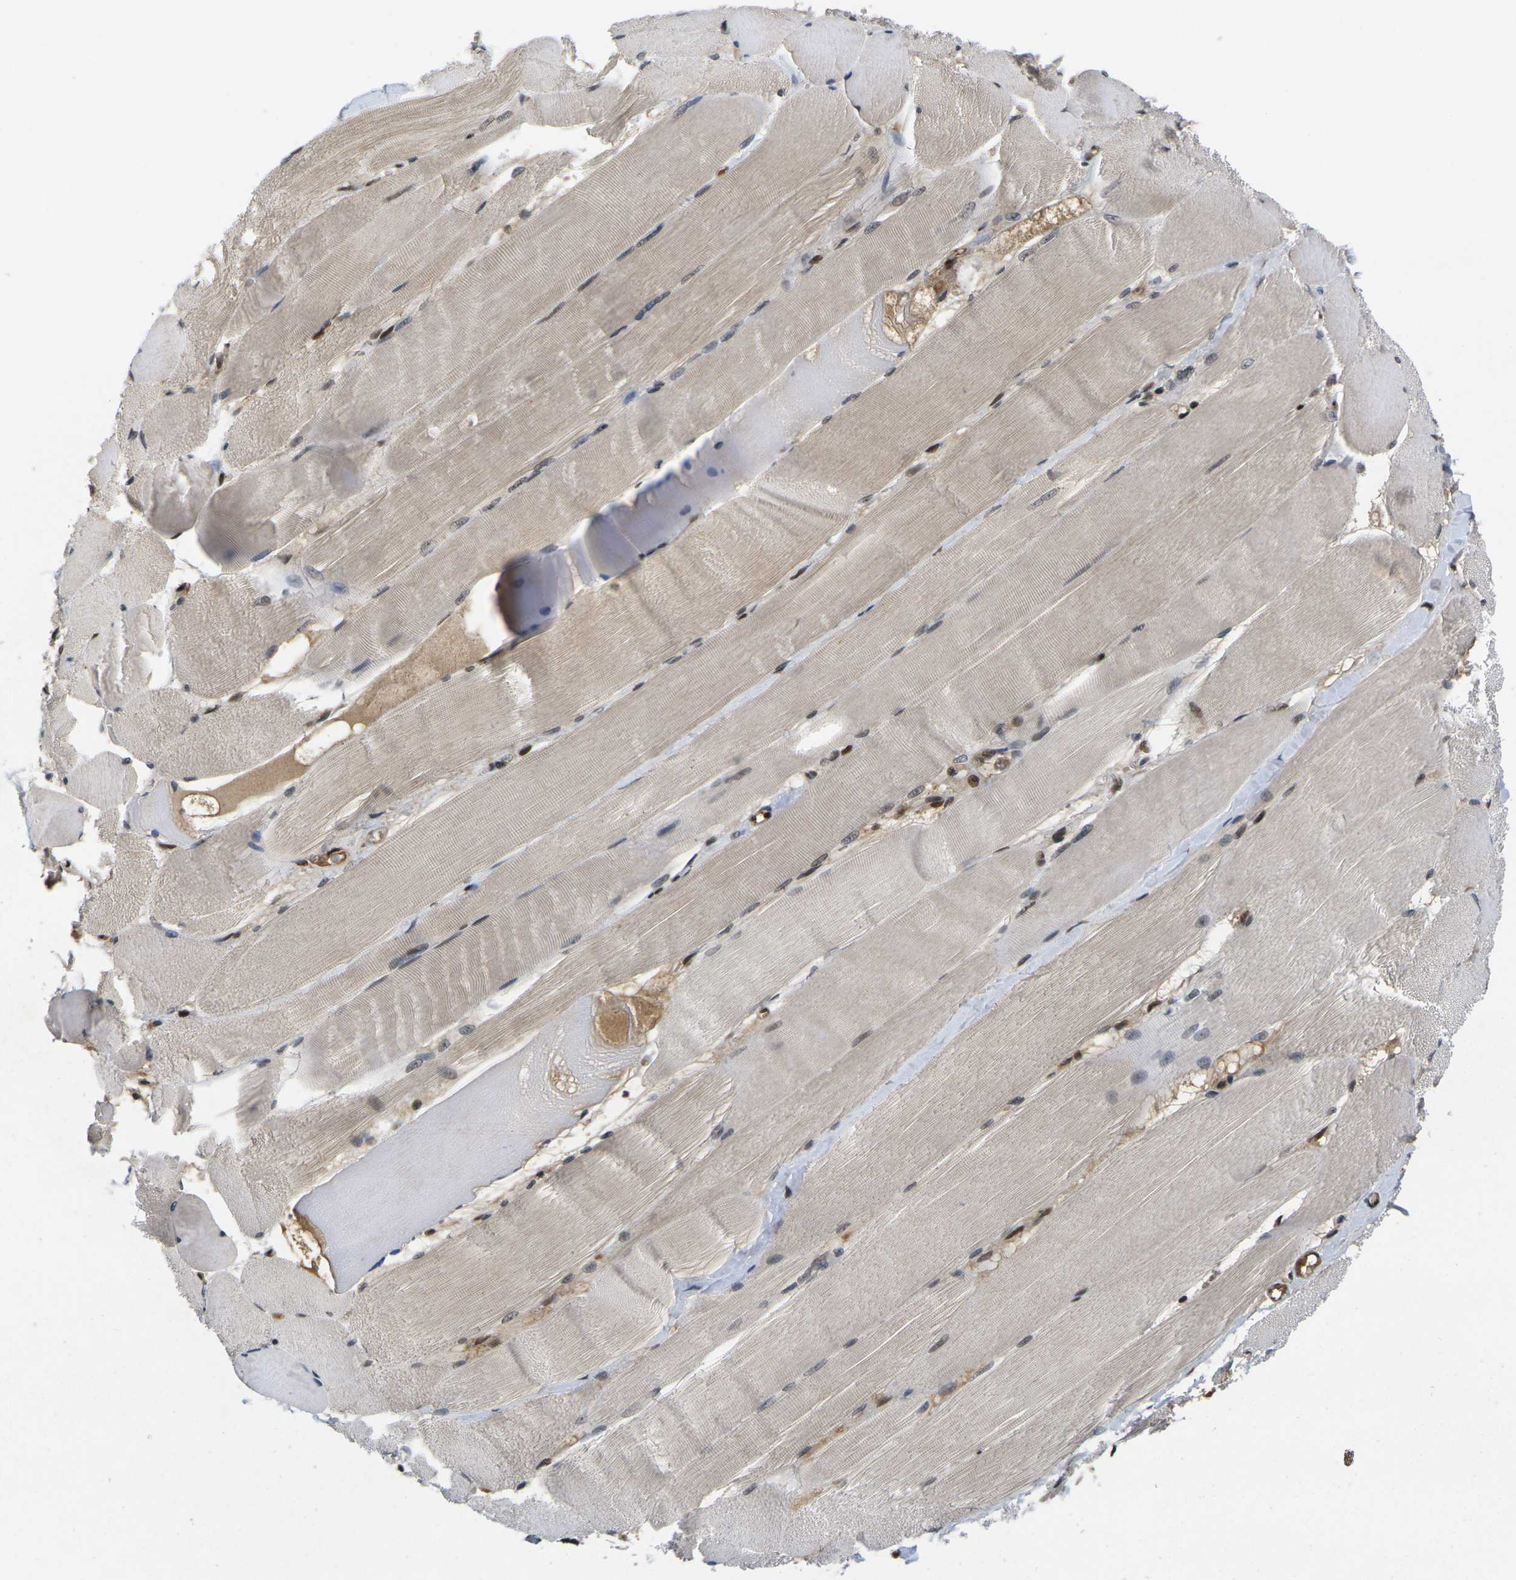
{"staining": {"intensity": "weak", "quantity": "25%-75%", "location": "cytoplasmic/membranous"}, "tissue": "skeletal muscle", "cell_type": "Myocytes", "image_type": "normal", "snomed": [{"axis": "morphology", "description": "Normal tissue, NOS"}, {"axis": "morphology", "description": "Squamous cell carcinoma, NOS"}, {"axis": "topography", "description": "Skeletal muscle"}], "caption": "A low amount of weak cytoplasmic/membranous expression is present in about 25%-75% of myocytes in unremarkable skeletal muscle. The staining is performed using DAB (3,3'-diaminobenzidine) brown chromogen to label protein expression. The nuclei are counter-stained blue using hematoxylin.", "gene": "GTF2E1", "patient": {"sex": "male", "age": 51}}